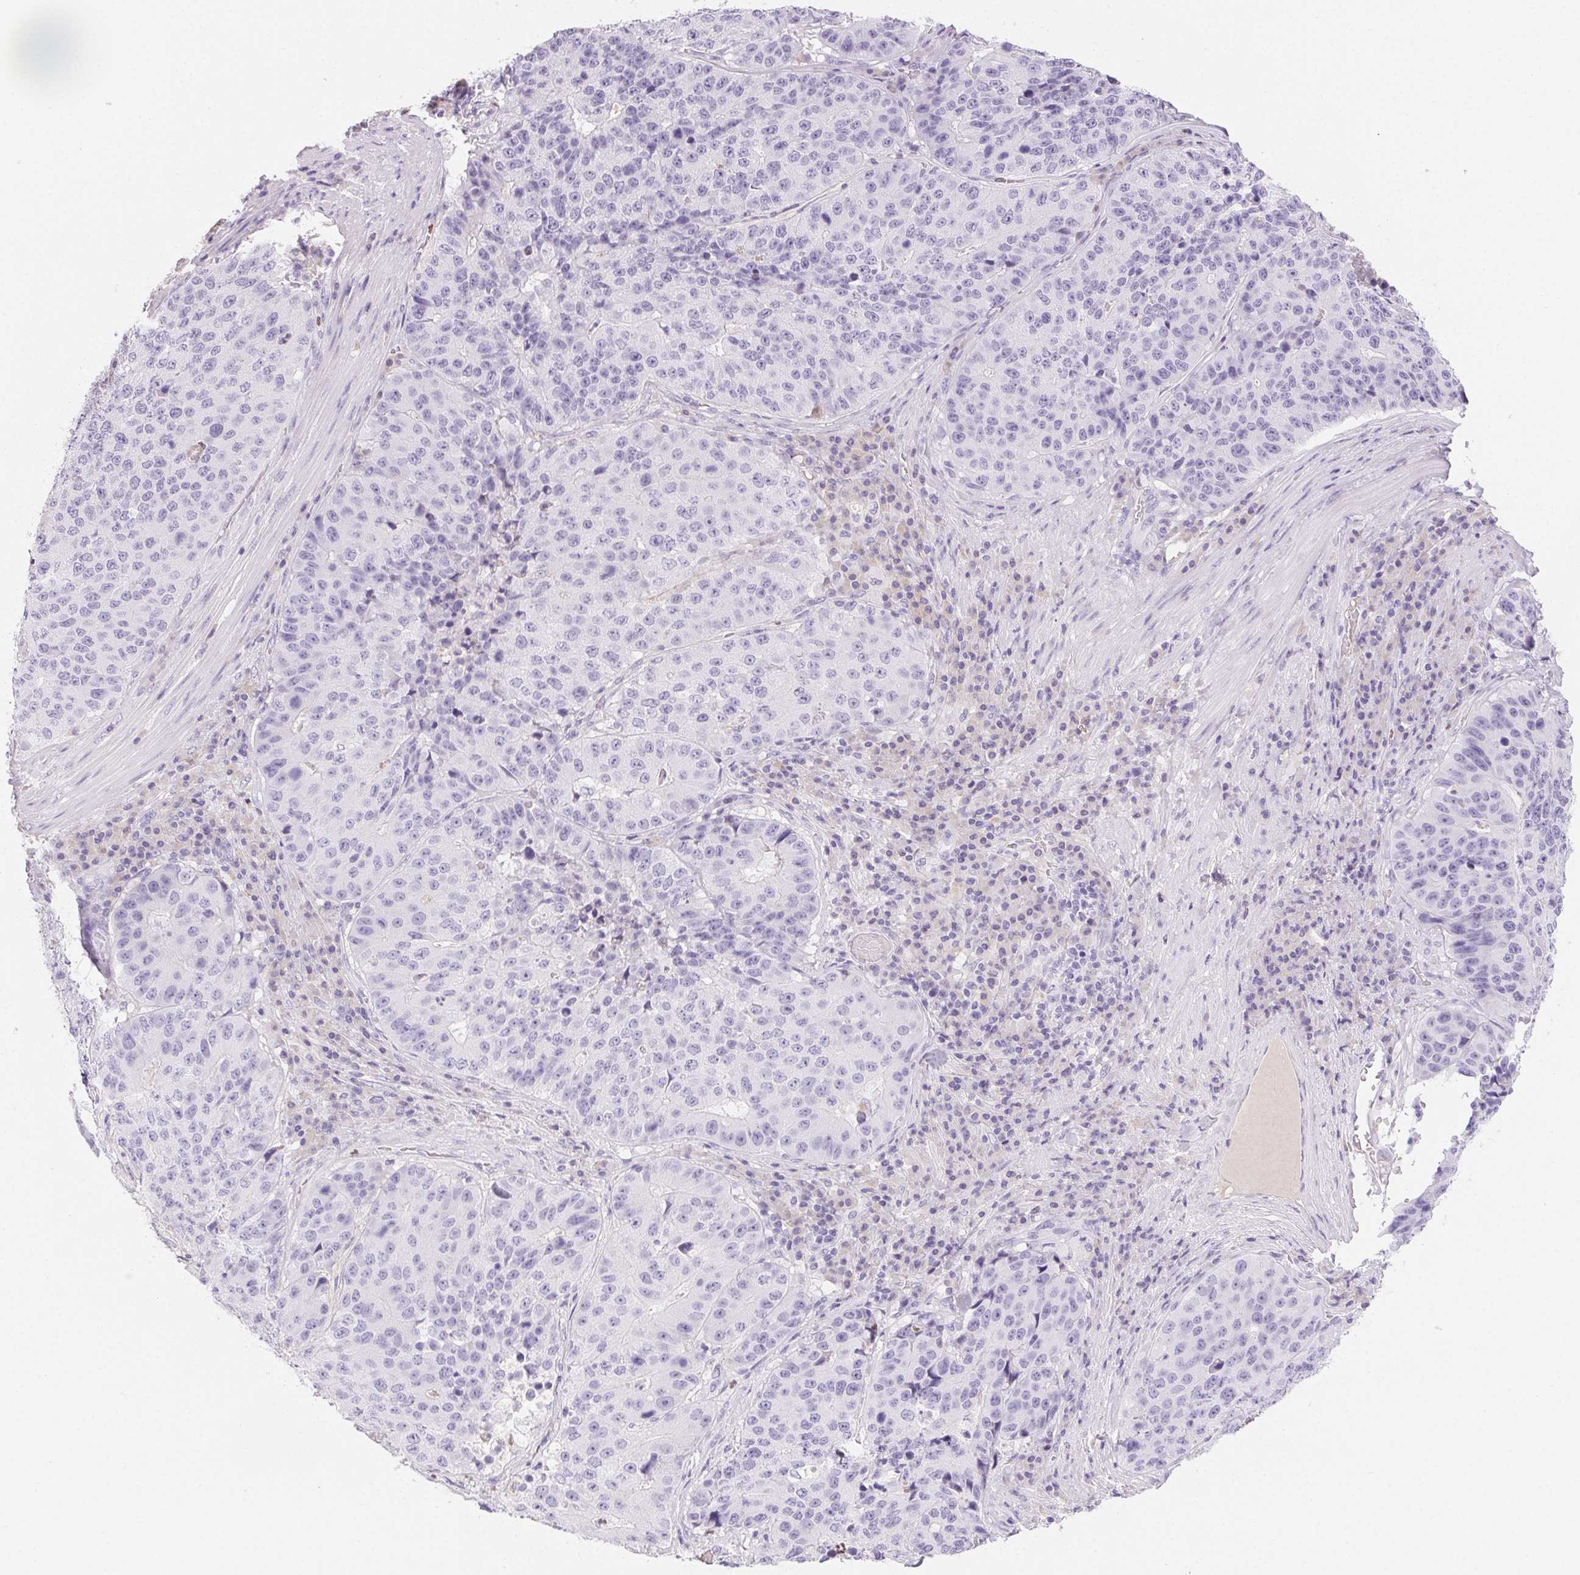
{"staining": {"intensity": "negative", "quantity": "none", "location": "none"}, "tissue": "stomach cancer", "cell_type": "Tumor cells", "image_type": "cancer", "snomed": [{"axis": "morphology", "description": "Adenocarcinoma, NOS"}, {"axis": "topography", "description": "Stomach"}], "caption": "Image shows no protein expression in tumor cells of stomach adenocarcinoma tissue.", "gene": "PADI4", "patient": {"sex": "male", "age": 71}}